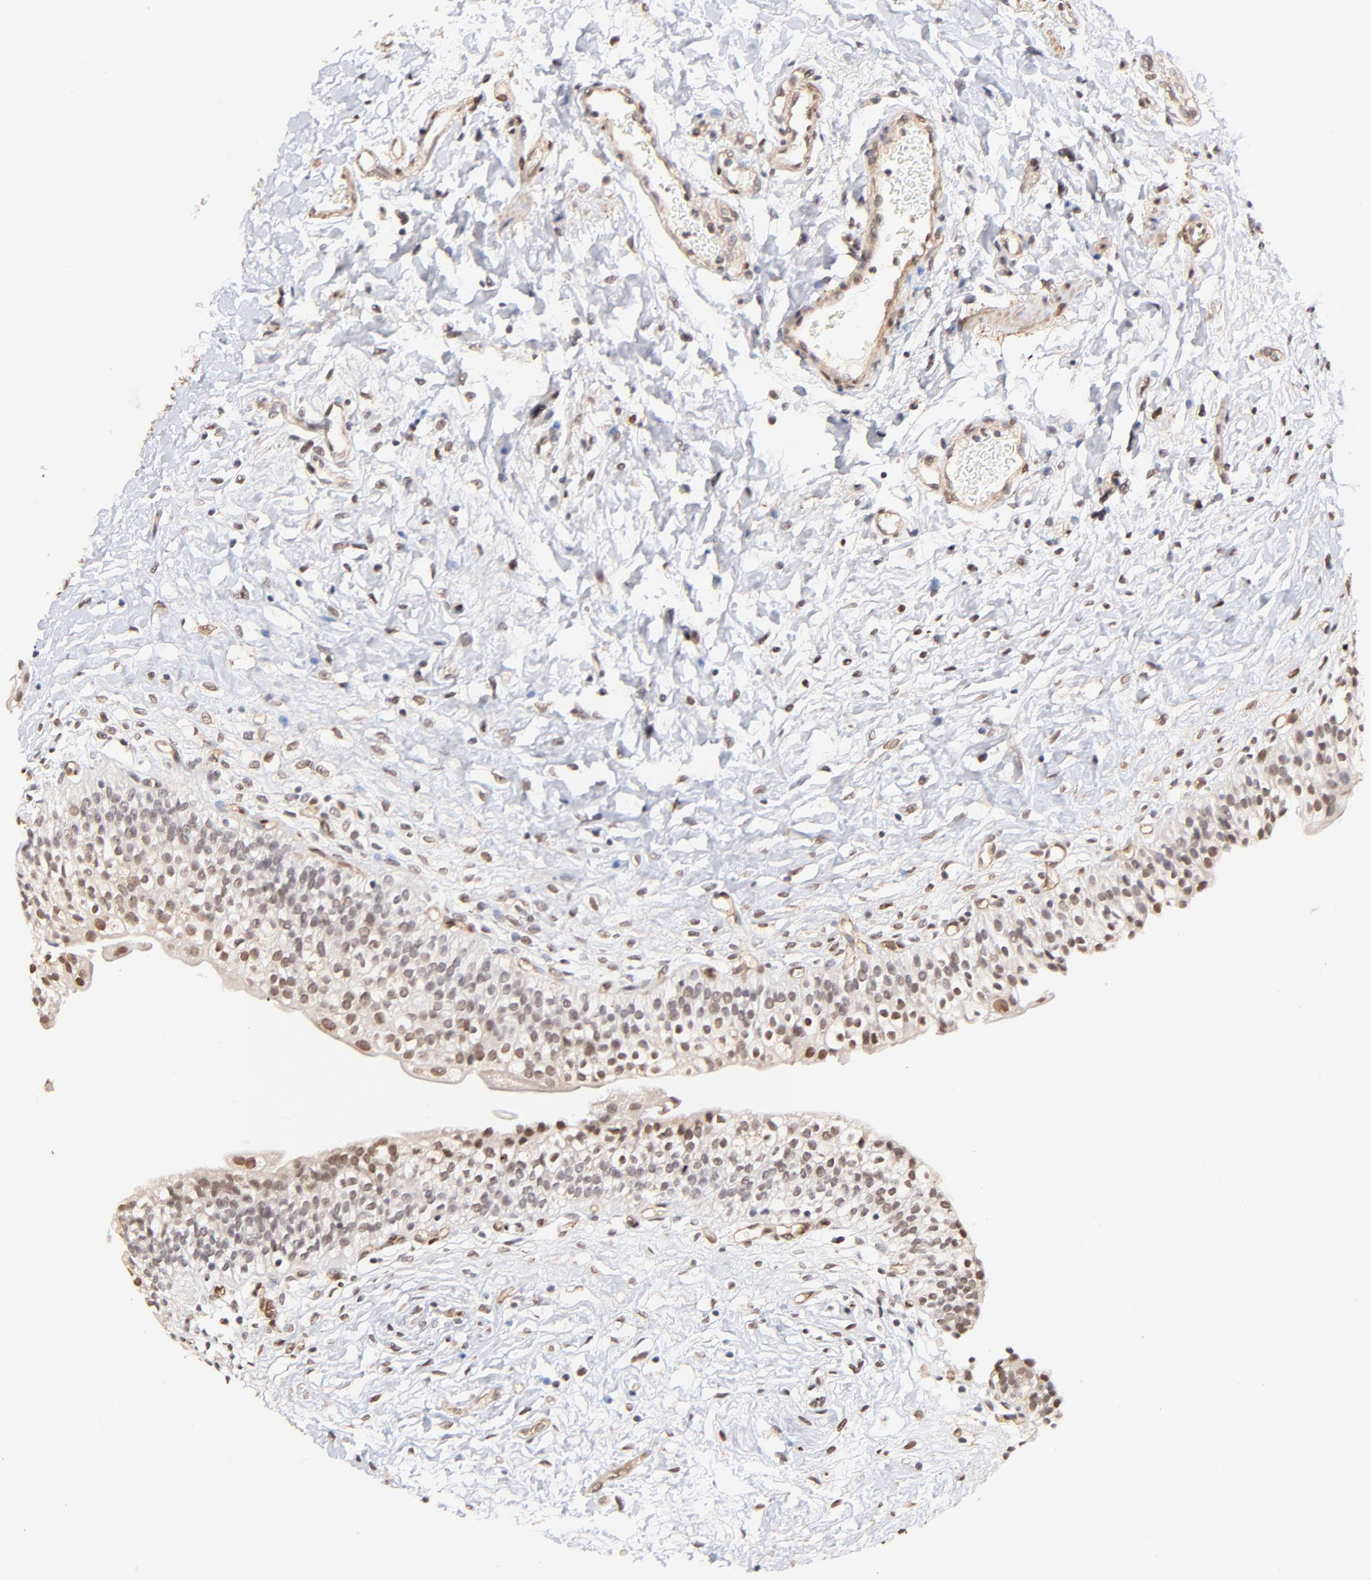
{"staining": {"intensity": "weak", "quantity": "25%-75%", "location": "nuclear"}, "tissue": "urinary bladder", "cell_type": "Urothelial cells", "image_type": "normal", "snomed": [{"axis": "morphology", "description": "Normal tissue, NOS"}, {"axis": "topography", "description": "Urinary bladder"}], "caption": "Protein staining by immunohistochemistry shows weak nuclear positivity in about 25%-75% of urothelial cells in normal urinary bladder. The protein of interest is shown in brown color, while the nuclei are stained blue.", "gene": "ZFP92", "patient": {"sex": "female", "age": 80}}